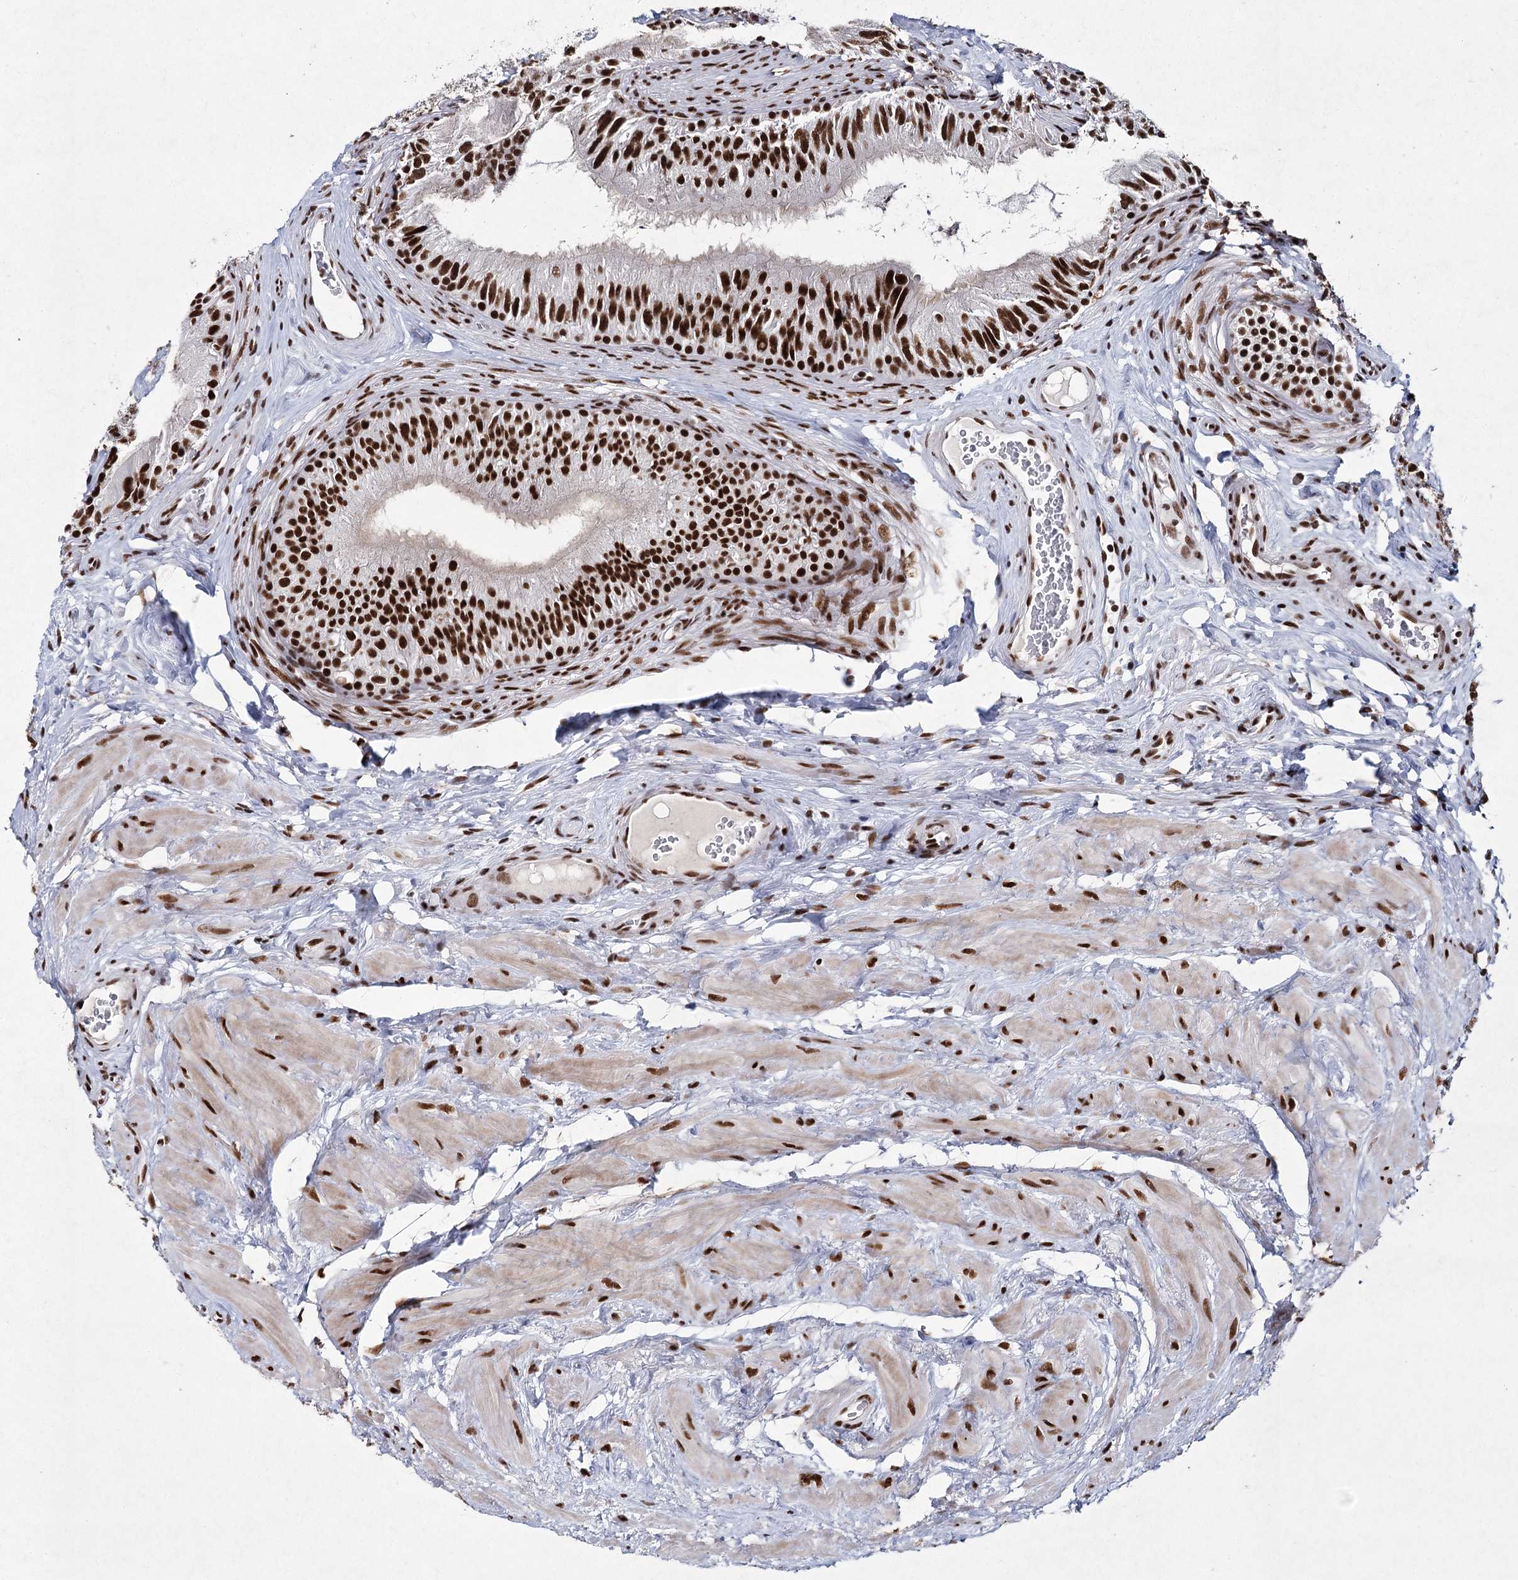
{"staining": {"intensity": "strong", "quantity": ">75%", "location": "nuclear"}, "tissue": "epididymis", "cell_type": "Glandular cells", "image_type": "normal", "snomed": [{"axis": "morphology", "description": "Normal tissue, NOS"}, {"axis": "topography", "description": "Epididymis"}], "caption": "Immunohistochemistry (IHC) staining of unremarkable epididymis, which exhibits high levels of strong nuclear expression in approximately >75% of glandular cells indicating strong nuclear protein positivity. The staining was performed using DAB (brown) for protein detection and nuclei were counterstained in hematoxylin (blue).", "gene": "SCAF8", "patient": {"sex": "male", "age": 46}}